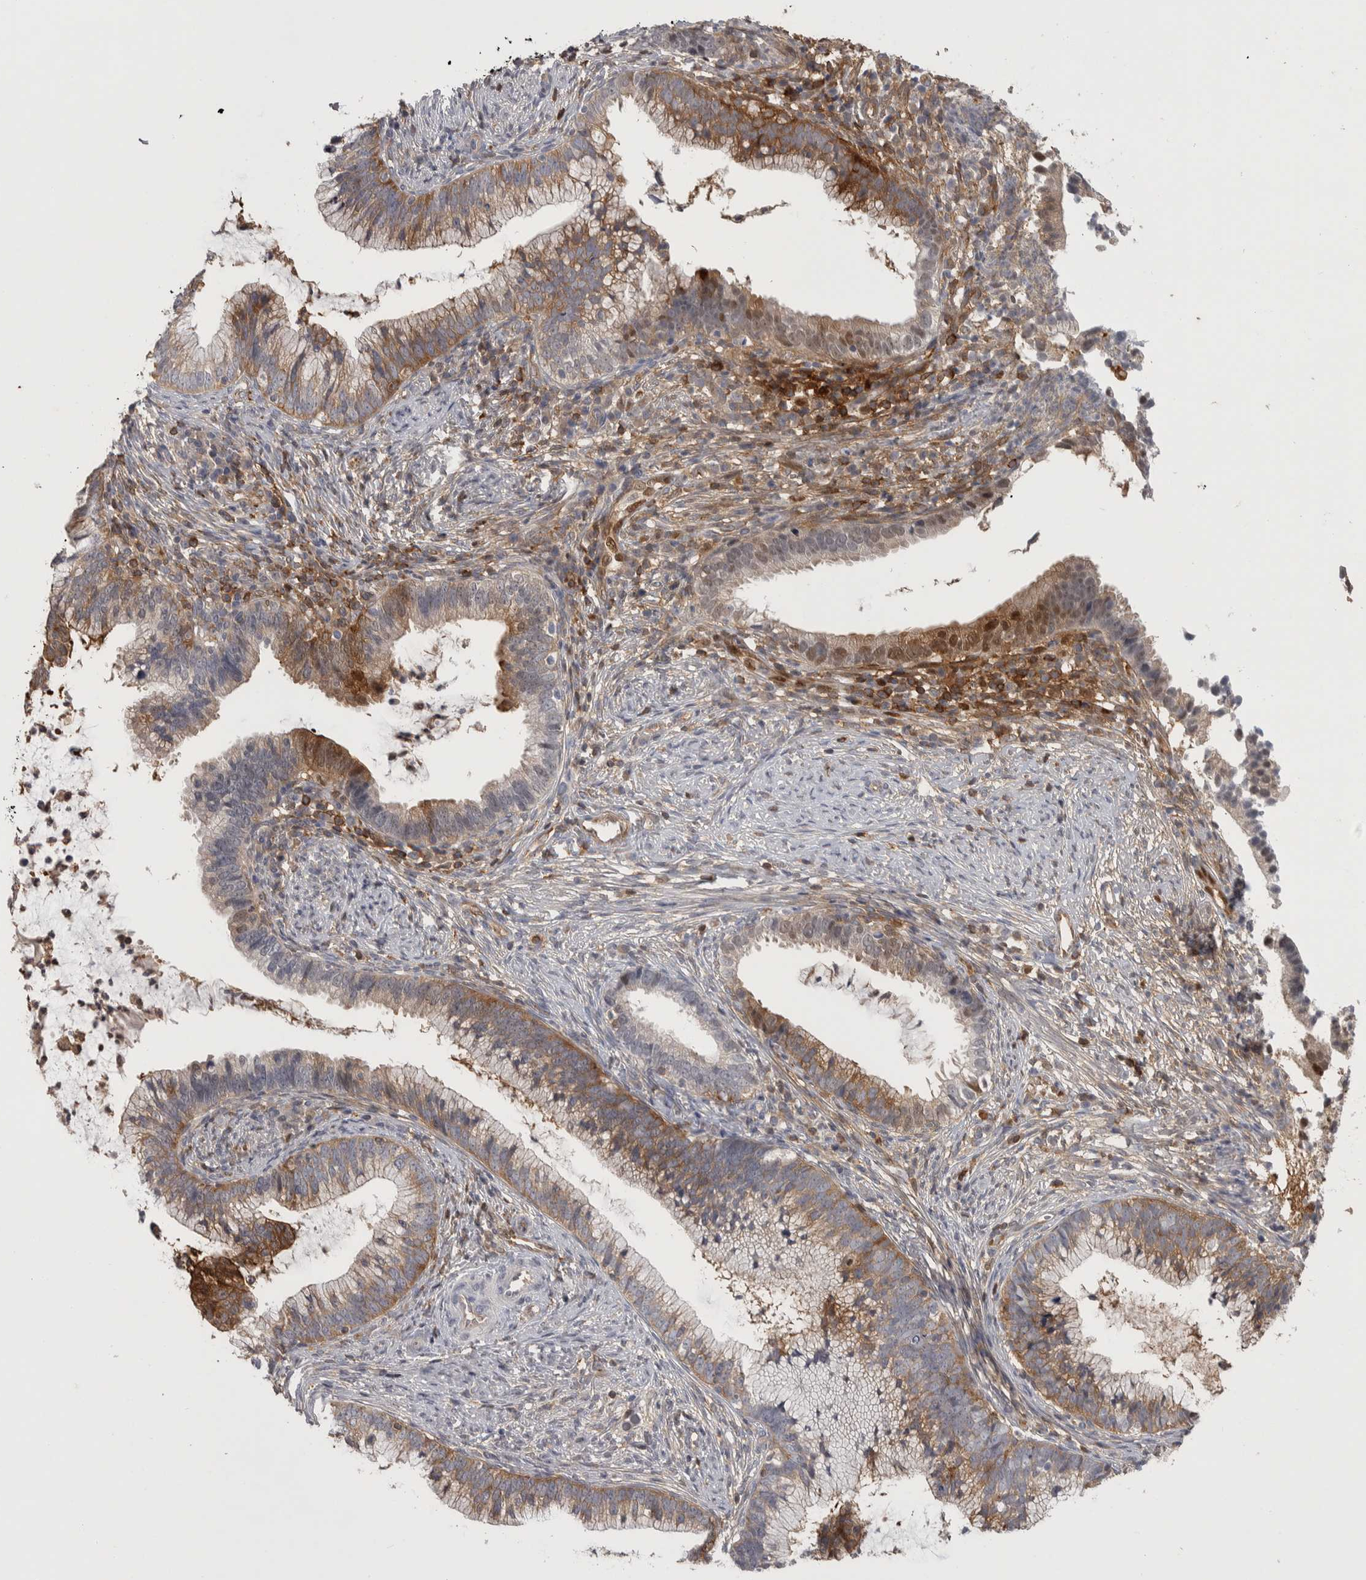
{"staining": {"intensity": "moderate", "quantity": ">75%", "location": "cytoplasmic/membranous"}, "tissue": "cervical cancer", "cell_type": "Tumor cells", "image_type": "cancer", "snomed": [{"axis": "morphology", "description": "Adenocarcinoma, NOS"}, {"axis": "topography", "description": "Cervix"}], "caption": "A brown stain shows moderate cytoplasmic/membranous positivity of a protein in human cervical adenocarcinoma tumor cells.", "gene": "NFKB2", "patient": {"sex": "female", "age": 36}}